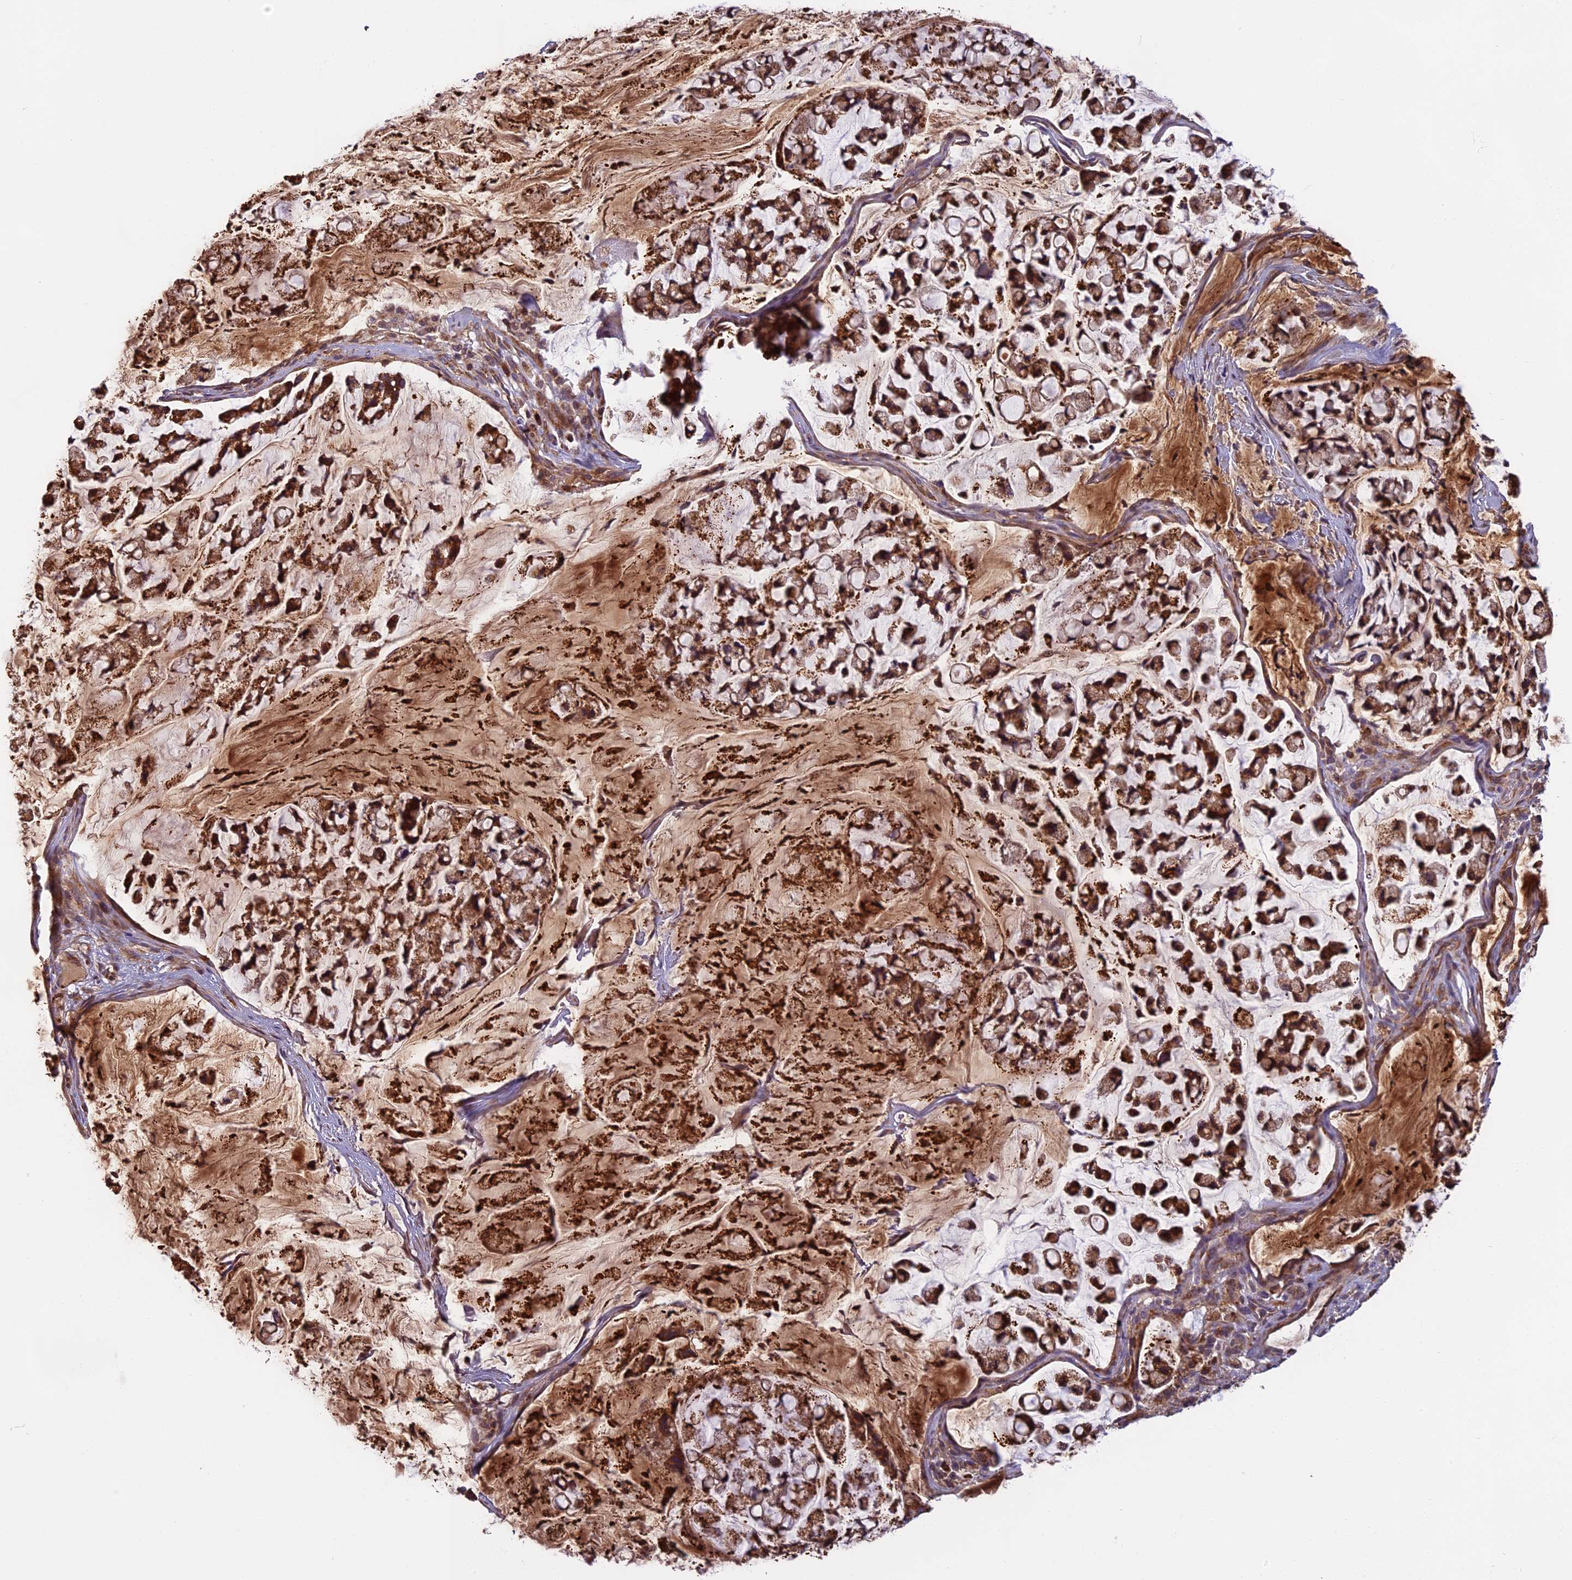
{"staining": {"intensity": "moderate", "quantity": ">75%", "location": "cytoplasmic/membranous"}, "tissue": "stomach cancer", "cell_type": "Tumor cells", "image_type": "cancer", "snomed": [{"axis": "morphology", "description": "Adenocarcinoma, NOS"}, {"axis": "topography", "description": "Stomach, lower"}], "caption": "Stomach cancer (adenocarcinoma) was stained to show a protein in brown. There is medium levels of moderate cytoplasmic/membranous expression in approximately >75% of tumor cells.", "gene": "EDAR", "patient": {"sex": "male", "age": 67}}